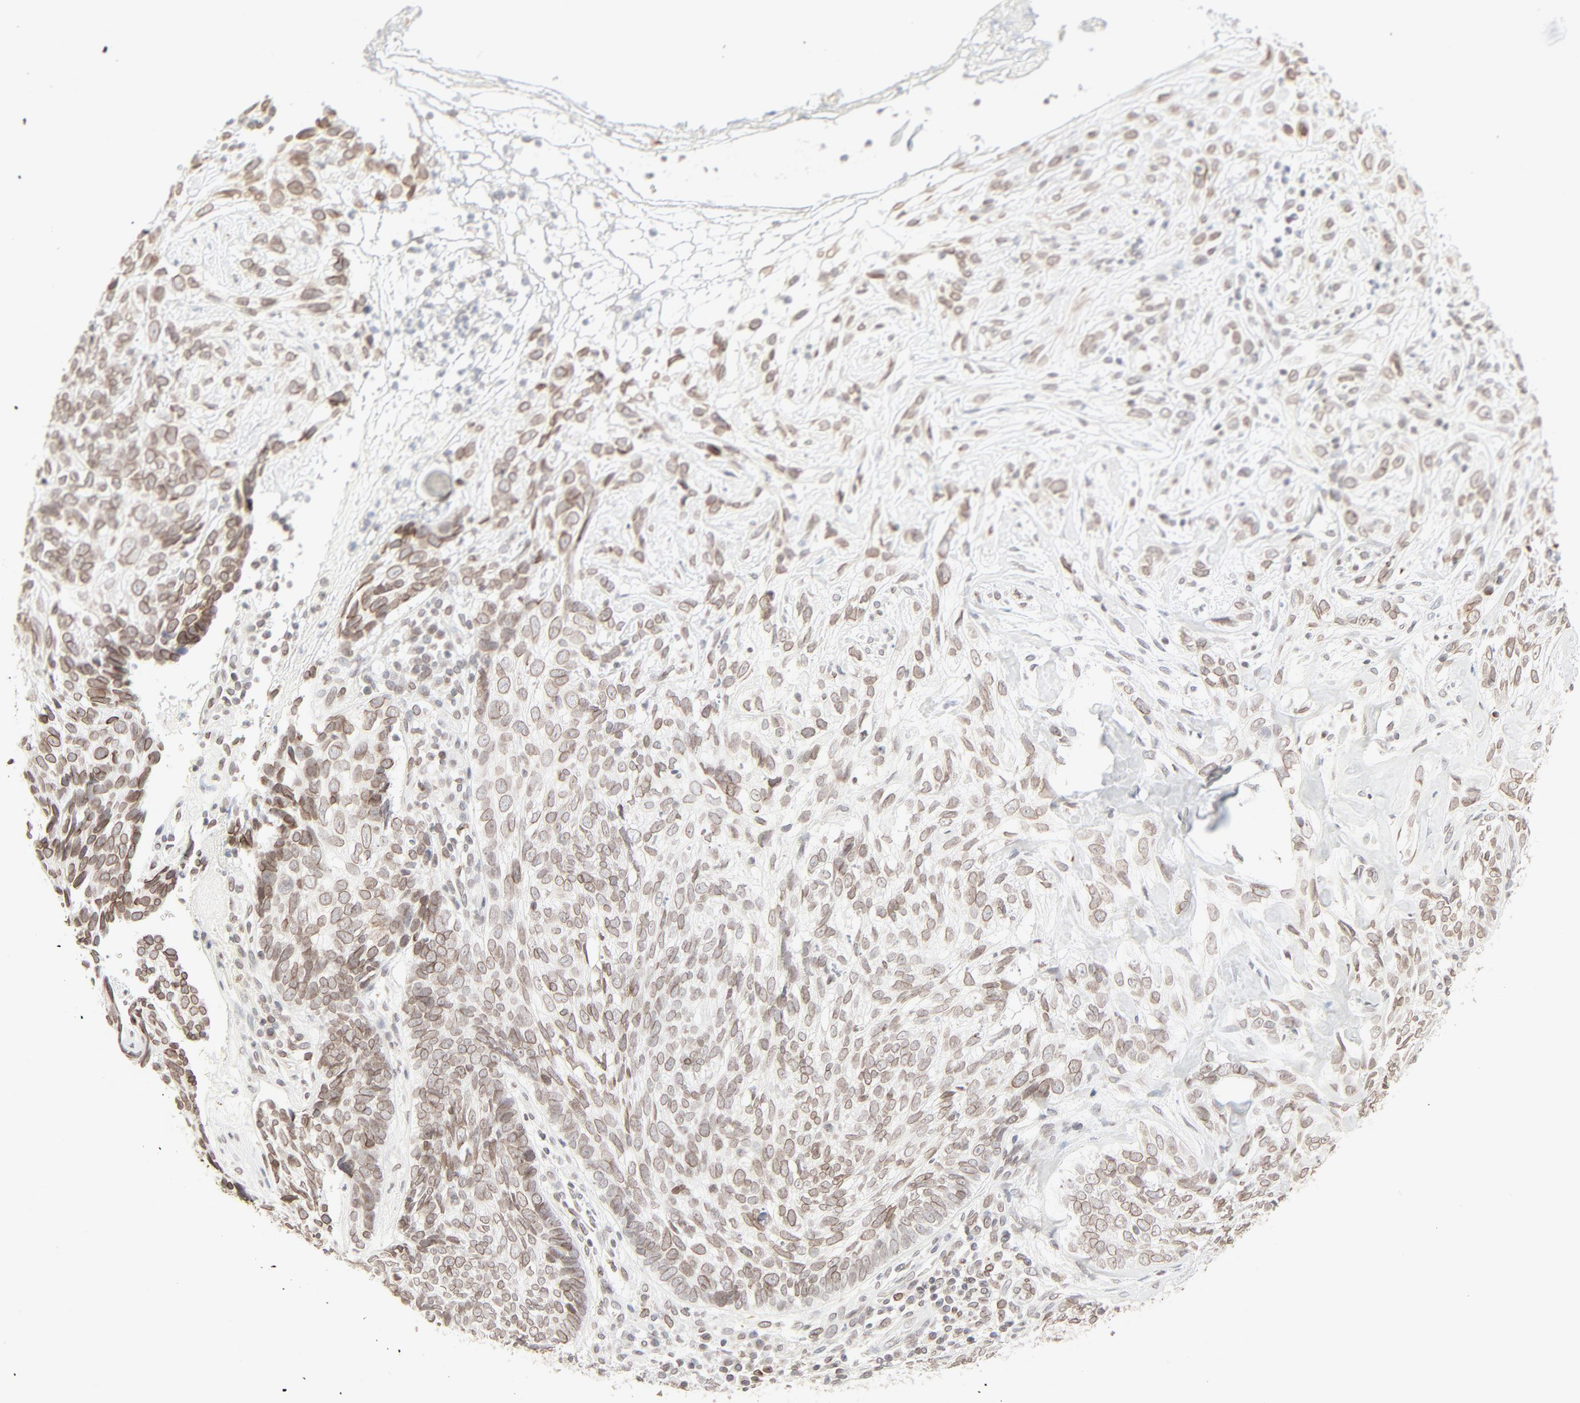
{"staining": {"intensity": "weak", "quantity": ">75%", "location": "cytoplasmic/membranous,nuclear"}, "tissue": "skin cancer", "cell_type": "Tumor cells", "image_type": "cancer", "snomed": [{"axis": "morphology", "description": "Basal cell carcinoma"}, {"axis": "topography", "description": "Skin"}], "caption": "Brown immunohistochemical staining in human skin cancer (basal cell carcinoma) demonstrates weak cytoplasmic/membranous and nuclear expression in approximately >75% of tumor cells.", "gene": "MAD1L1", "patient": {"sex": "male", "age": 72}}